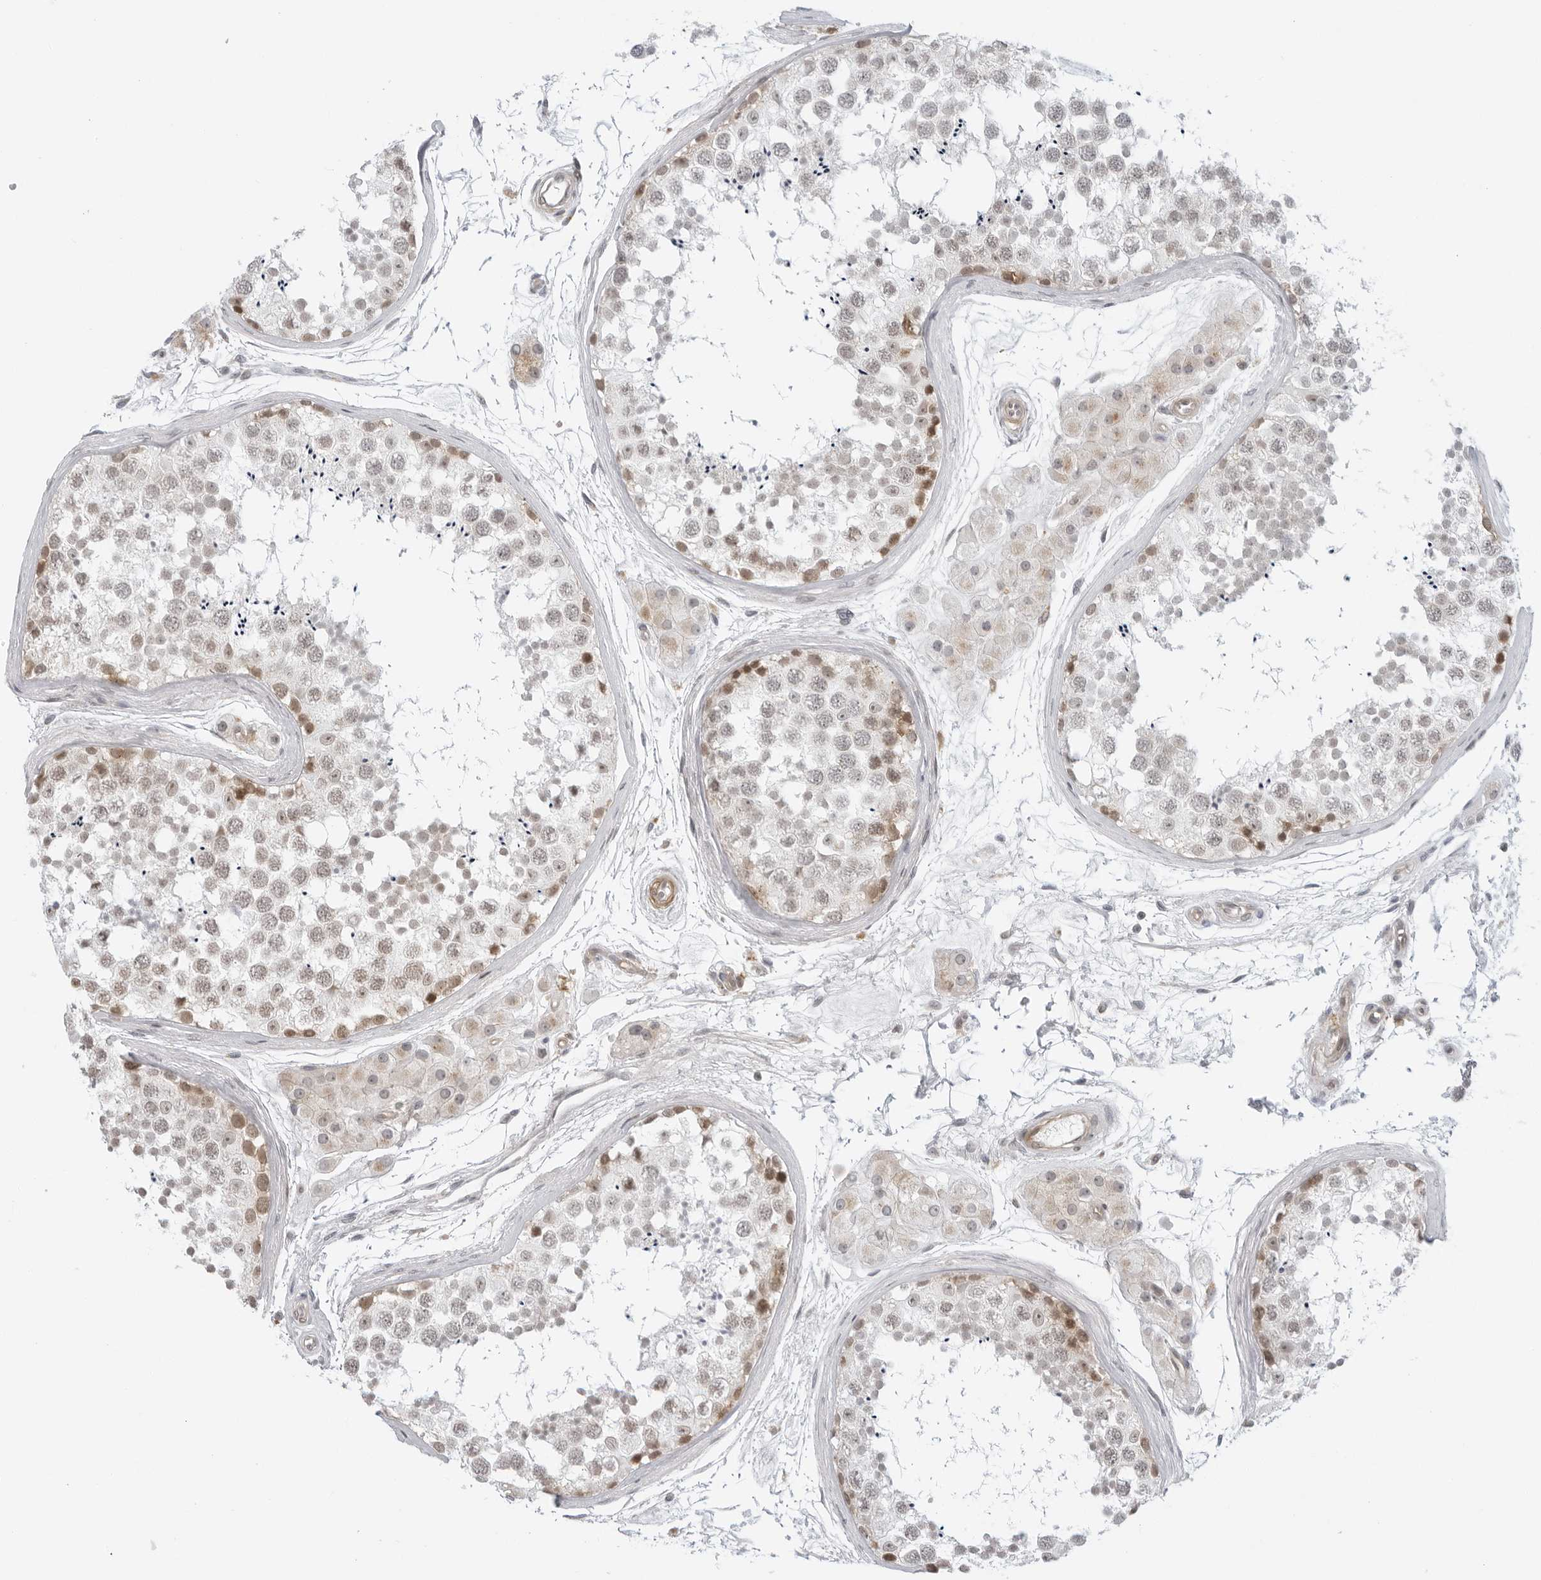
{"staining": {"intensity": "moderate", "quantity": "<25%", "location": "nuclear"}, "tissue": "testis", "cell_type": "Cells in seminiferous ducts", "image_type": "normal", "snomed": [{"axis": "morphology", "description": "Normal tissue, NOS"}, {"axis": "topography", "description": "Testis"}], "caption": "Protein analysis of unremarkable testis exhibits moderate nuclear staining in about <25% of cells in seminiferous ducts.", "gene": "SUGCT", "patient": {"sex": "male", "age": 56}}